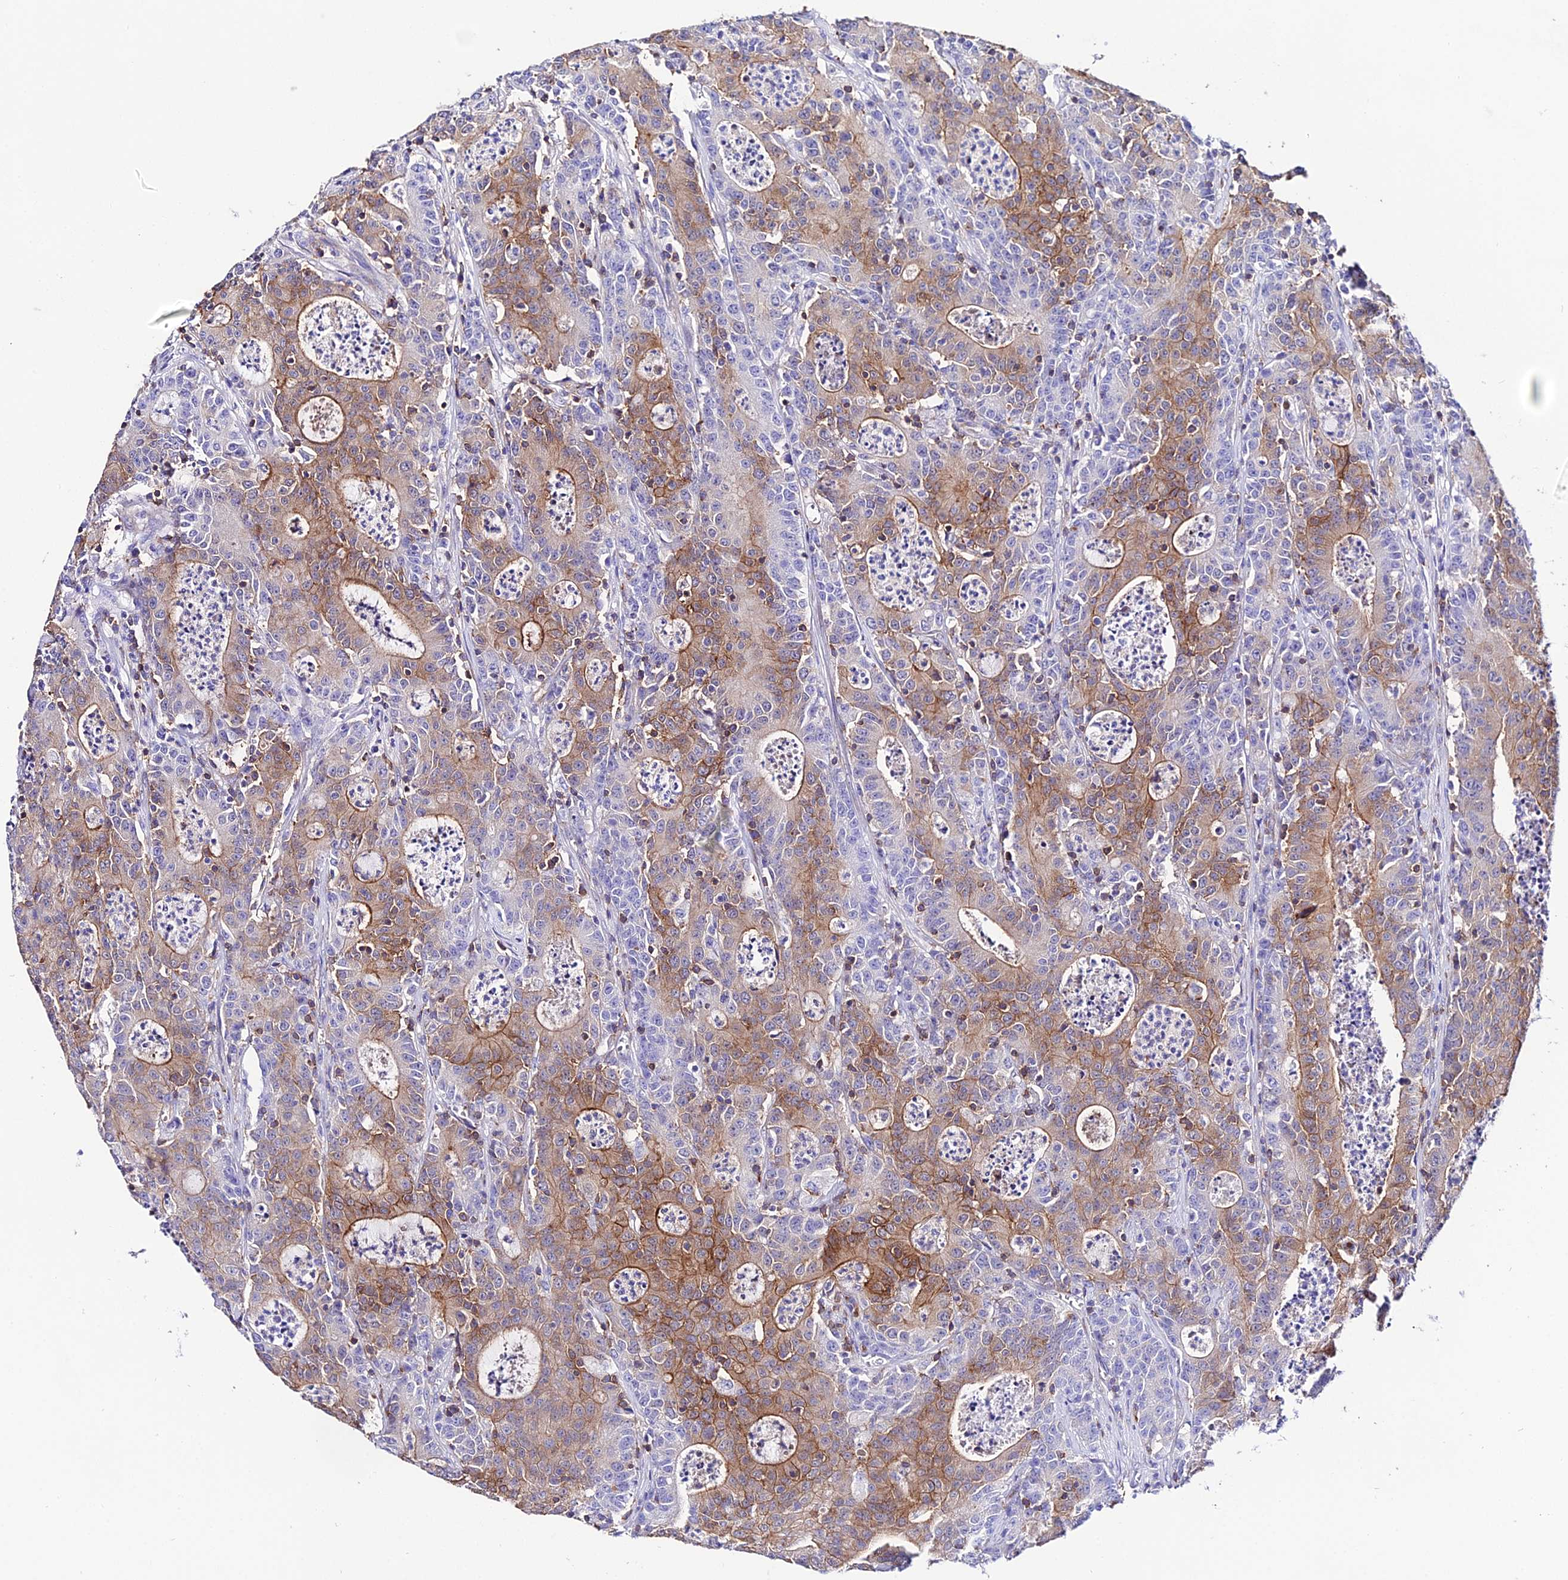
{"staining": {"intensity": "moderate", "quantity": "25%-75%", "location": "cytoplasmic/membranous"}, "tissue": "colorectal cancer", "cell_type": "Tumor cells", "image_type": "cancer", "snomed": [{"axis": "morphology", "description": "Adenocarcinoma, NOS"}, {"axis": "topography", "description": "Colon"}], "caption": "Colorectal cancer (adenocarcinoma) tissue exhibits moderate cytoplasmic/membranous expression in about 25%-75% of tumor cells", "gene": "S100A16", "patient": {"sex": "male", "age": 83}}